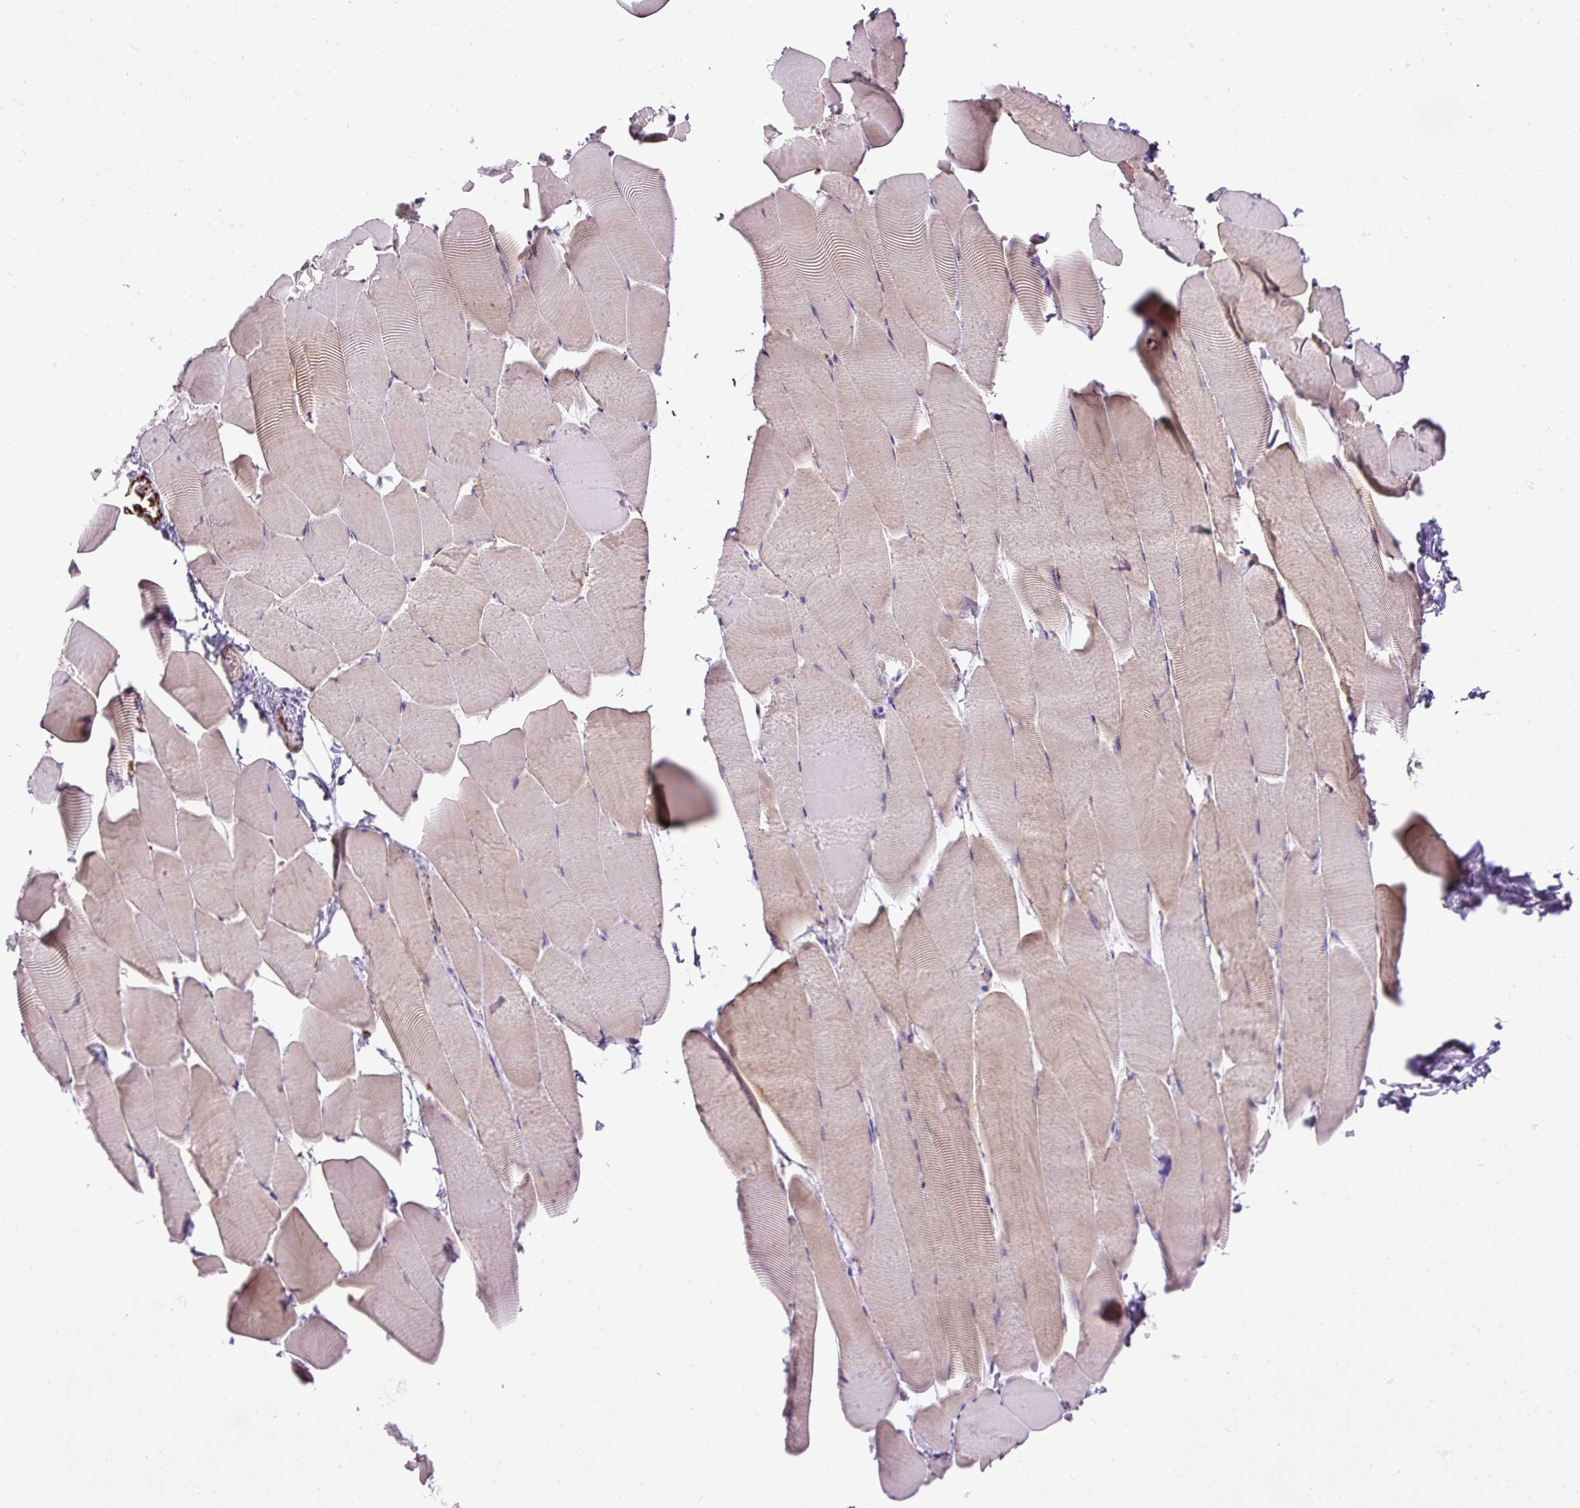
{"staining": {"intensity": "weak", "quantity": "25%-75%", "location": "cytoplasmic/membranous"}, "tissue": "skeletal muscle", "cell_type": "Myocytes", "image_type": "normal", "snomed": [{"axis": "morphology", "description": "Normal tissue, NOS"}, {"axis": "topography", "description": "Skeletal muscle"}], "caption": "Myocytes exhibit low levels of weak cytoplasmic/membranous expression in about 25%-75% of cells in unremarkable human skeletal muscle.", "gene": "LEFTY1", "patient": {"sex": "male", "age": 25}}